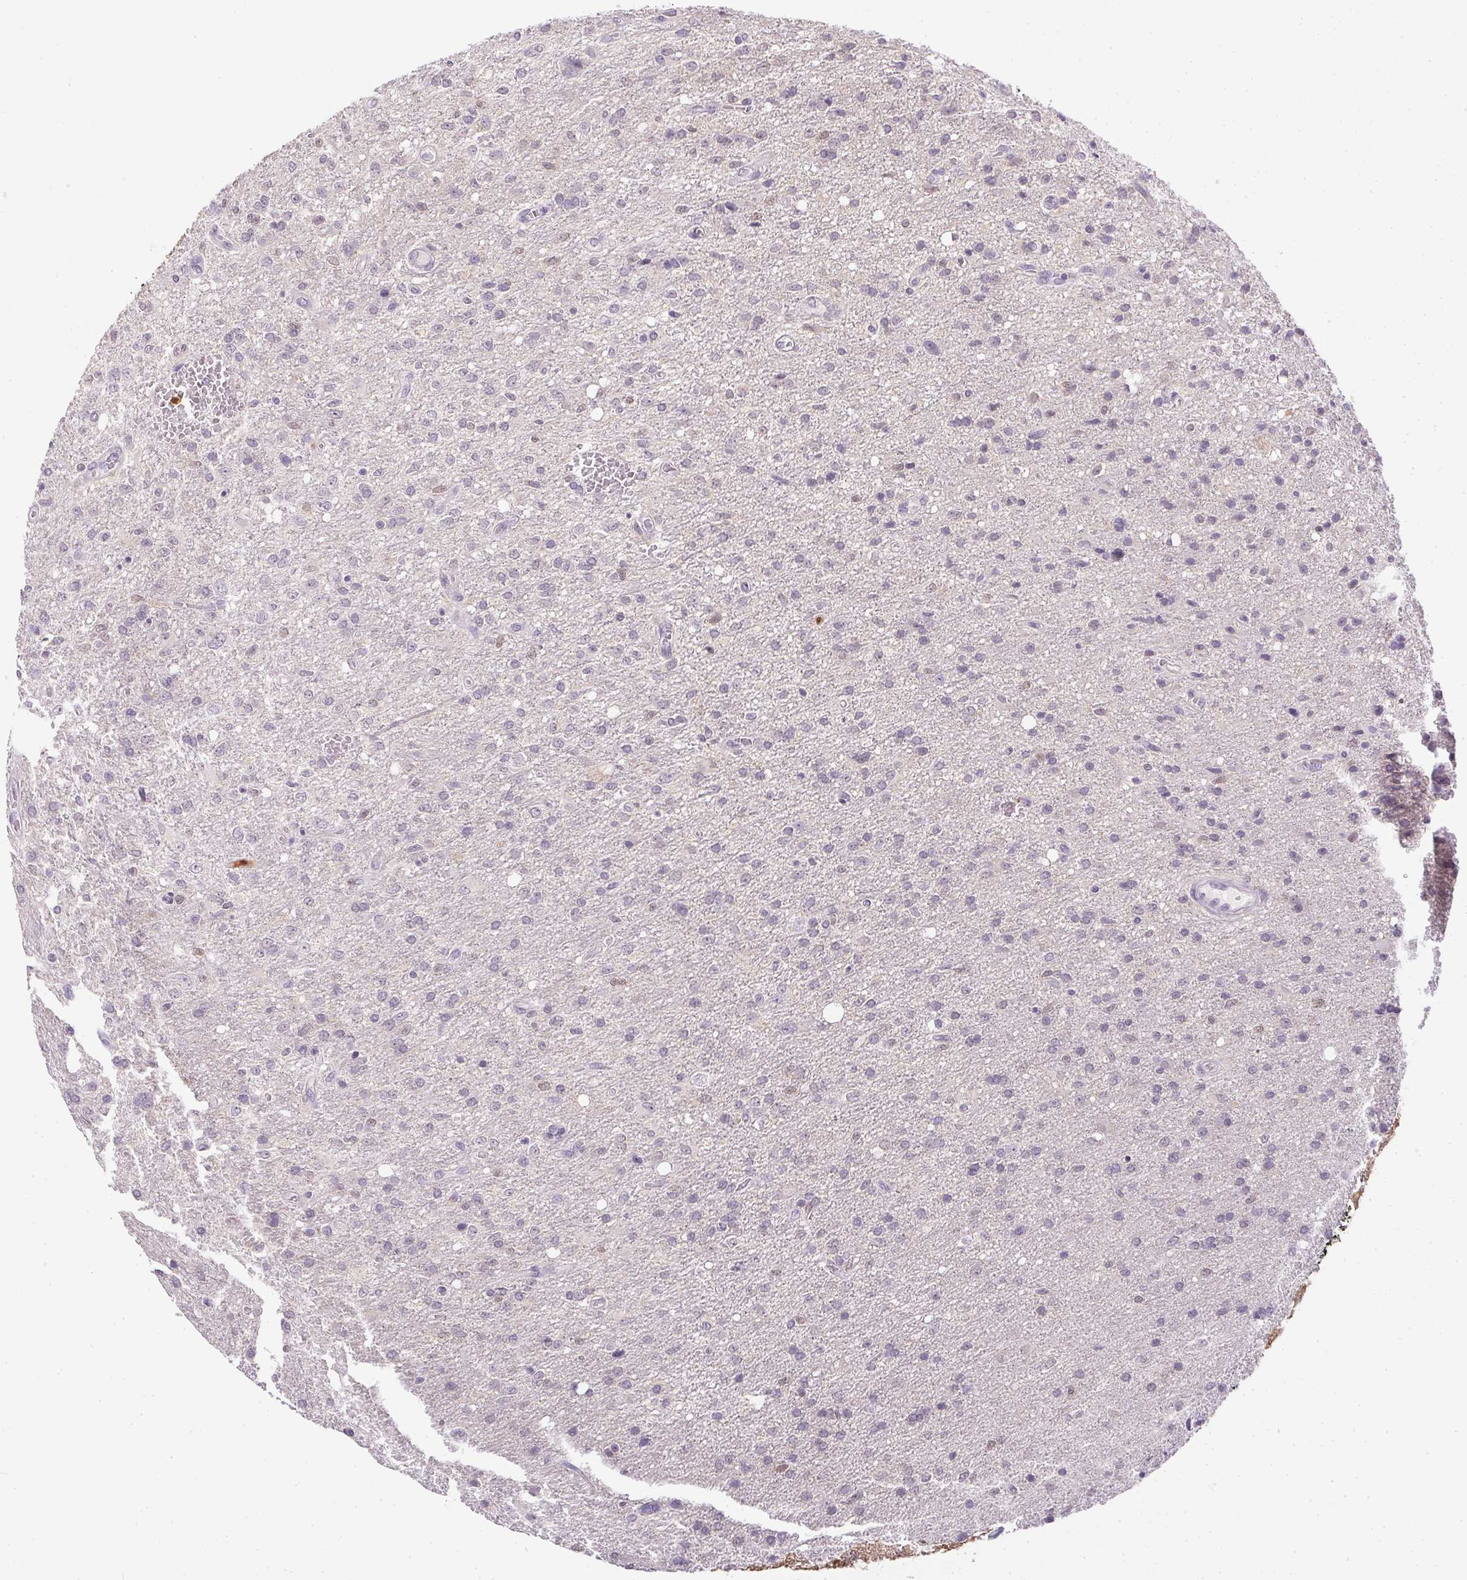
{"staining": {"intensity": "negative", "quantity": "none", "location": "none"}, "tissue": "glioma", "cell_type": "Tumor cells", "image_type": "cancer", "snomed": [{"axis": "morphology", "description": "Glioma, malignant, Low grade"}, {"axis": "topography", "description": "Brain"}], "caption": "The immunohistochemistry (IHC) micrograph has no significant staining in tumor cells of glioma tissue.", "gene": "DNAJC5G", "patient": {"sex": "male", "age": 66}}